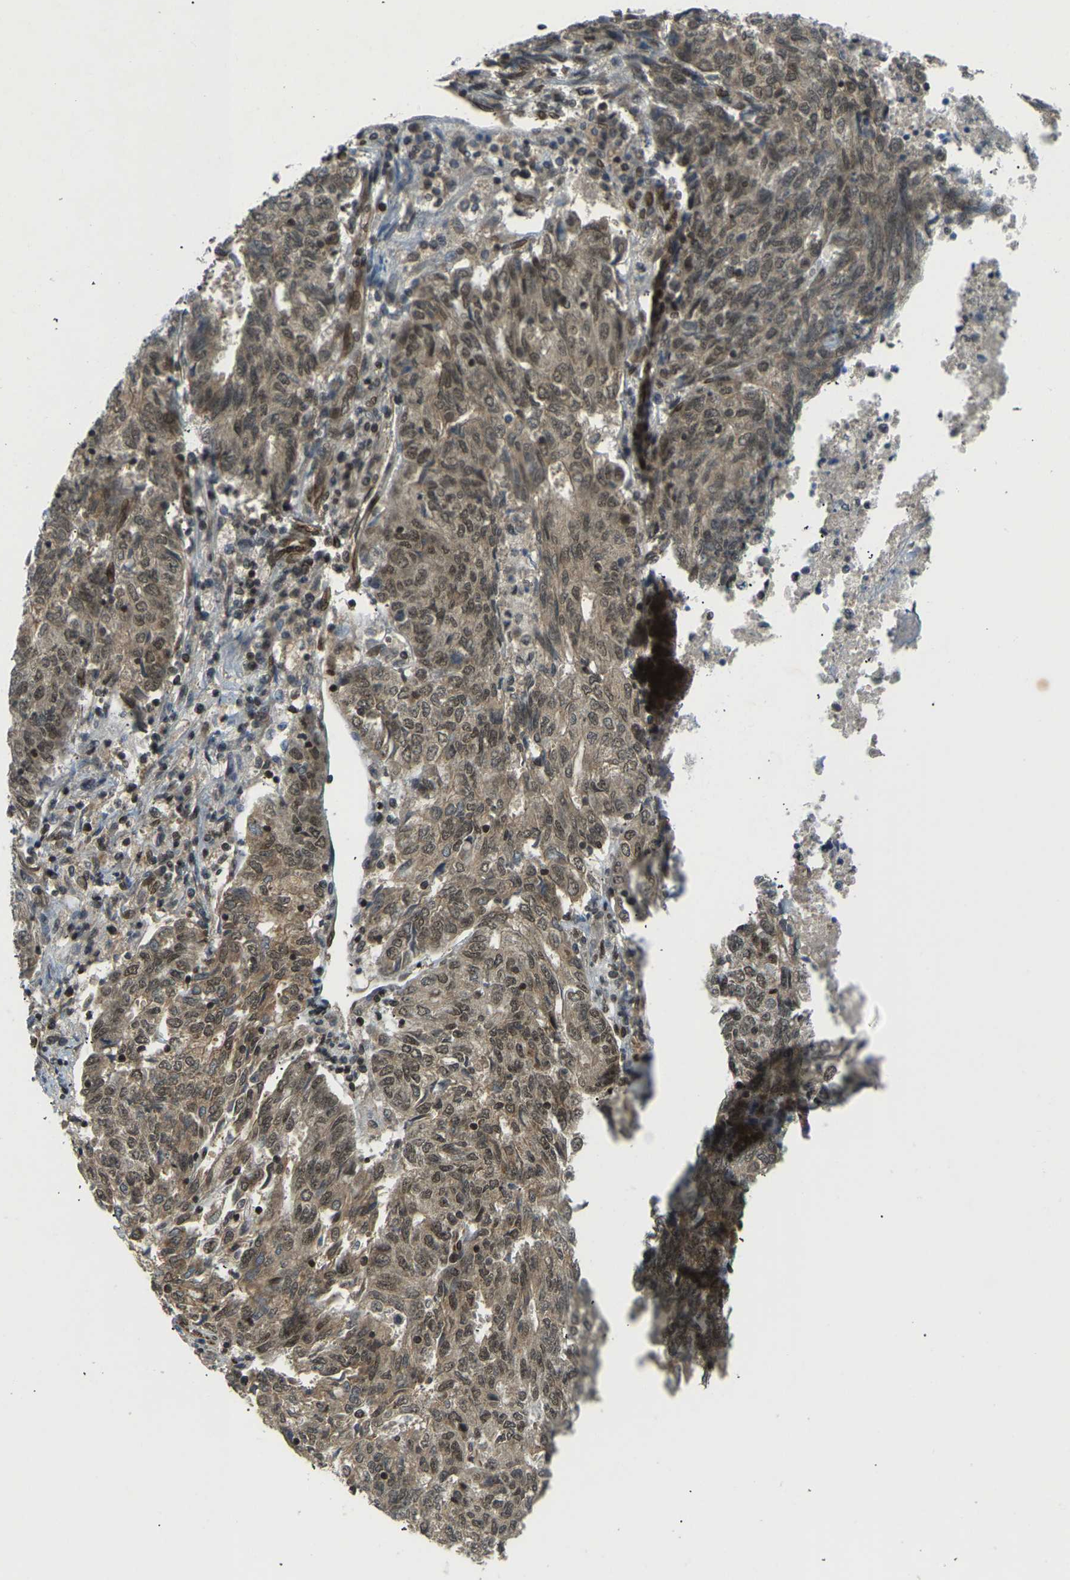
{"staining": {"intensity": "weak", "quantity": ">75%", "location": "cytoplasmic/membranous,nuclear"}, "tissue": "endometrial cancer", "cell_type": "Tumor cells", "image_type": "cancer", "snomed": [{"axis": "morphology", "description": "Adenocarcinoma, NOS"}, {"axis": "topography", "description": "Endometrium"}], "caption": "Immunohistochemistry (IHC) image of neoplastic tissue: human adenocarcinoma (endometrial) stained using IHC exhibits low levels of weak protein expression localized specifically in the cytoplasmic/membranous and nuclear of tumor cells, appearing as a cytoplasmic/membranous and nuclear brown color.", "gene": "SYNE1", "patient": {"sex": "female", "age": 80}}